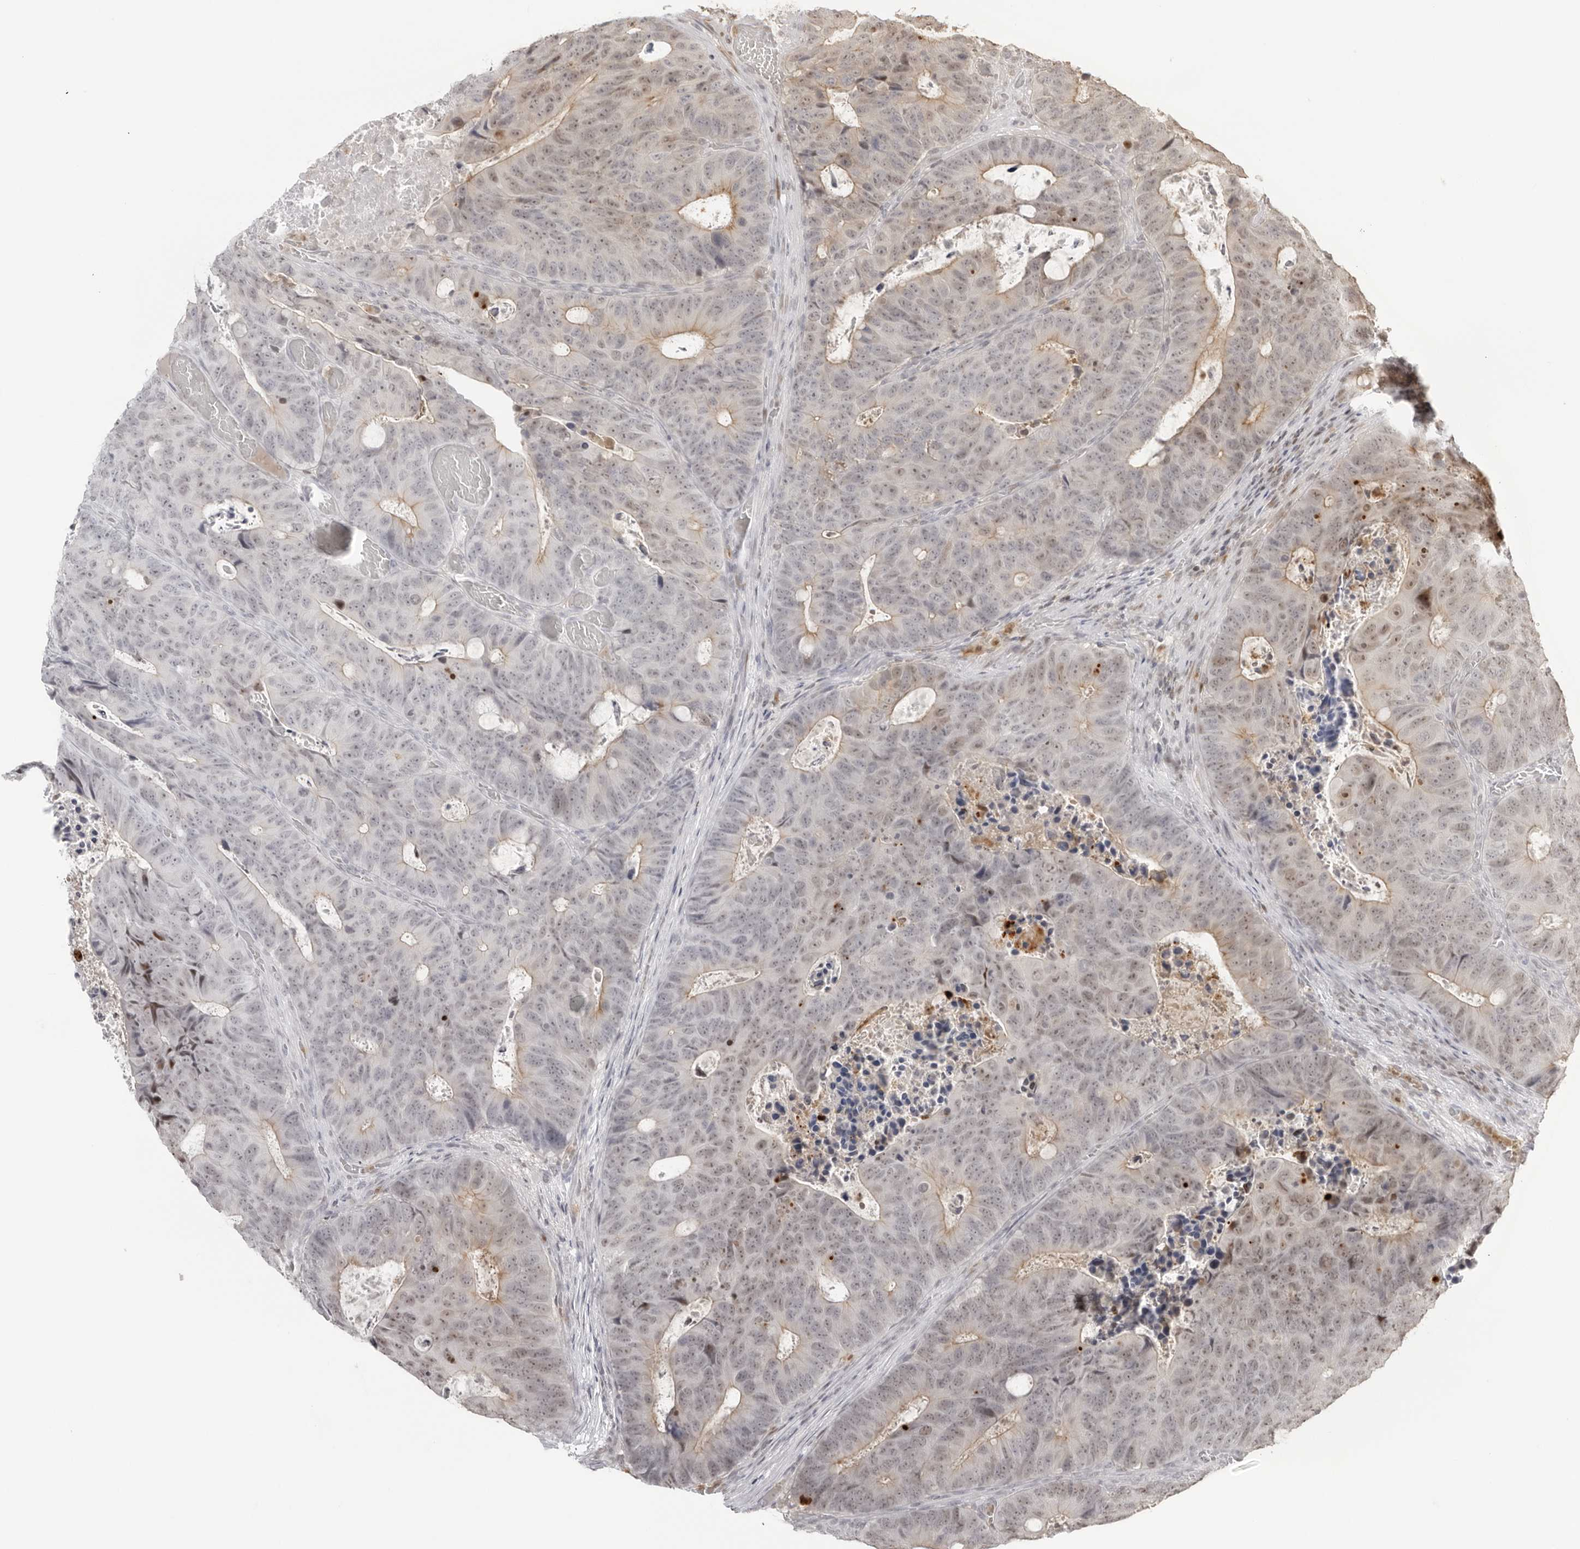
{"staining": {"intensity": "weak", "quantity": "25%-75%", "location": "cytoplasmic/membranous,nuclear"}, "tissue": "colorectal cancer", "cell_type": "Tumor cells", "image_type": "cancer", "snomed": [{"axis": "morphology", "description": "Adenocarcinoma, NOS"}, {"axis": "topography", "description": "Colon"}], "caption": "Protein staining by immunohistochemistry (IHC) exhibits weak cytoplasmic/membranous and nuclear positivity in about 25%-75% of tumor cells in colorectal cancer (adenocarcinoma). (IHC, brightfield microscopy, high magnification).", "gene": "RNF146", "patient": {"sex": "male", "age": 87}}